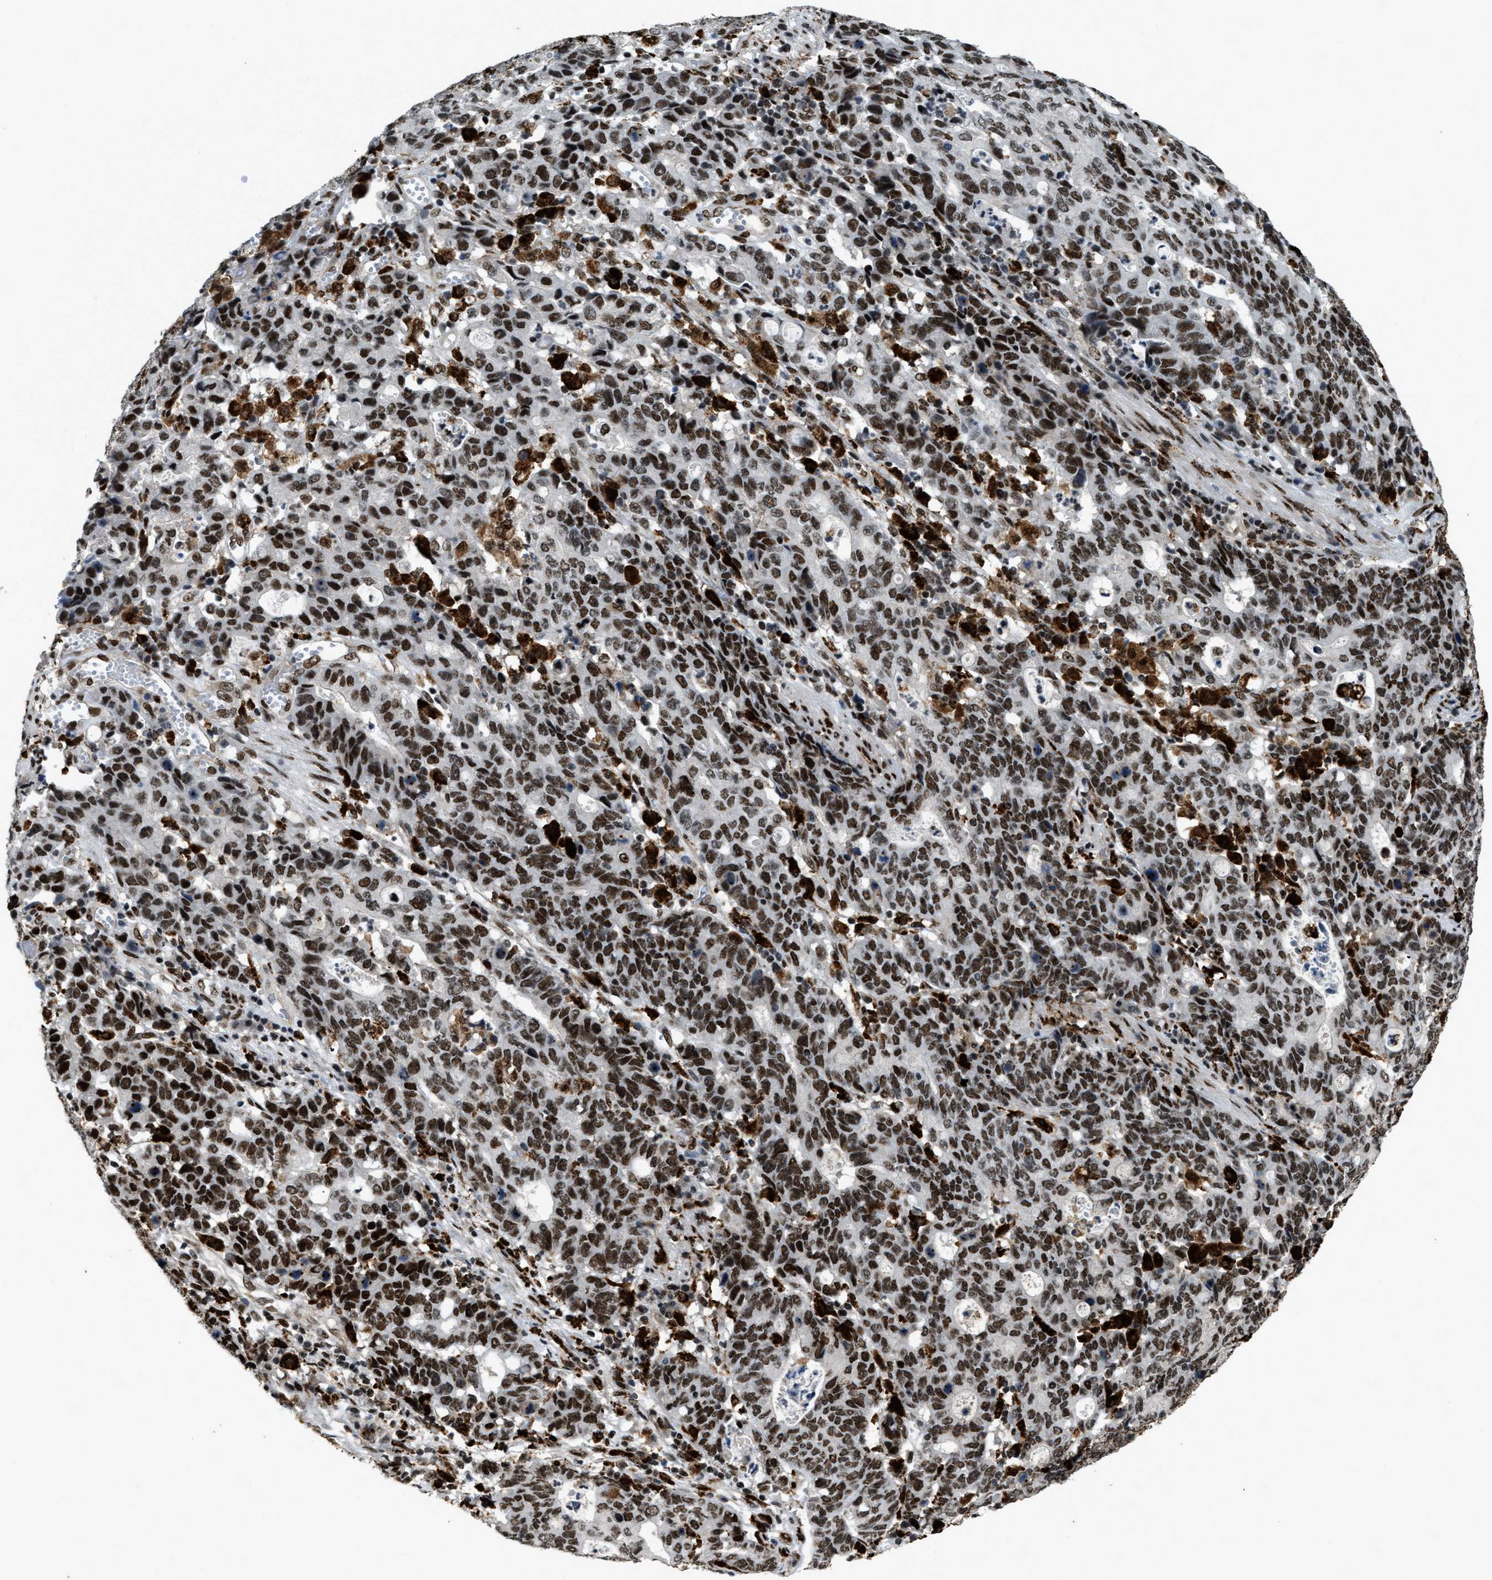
{"staining": {"intensity": "moderate", "quantity": ">75%", "location": "nuclear"}, "tissue": "stomach cancer", "cell_type": "Tumor cells", "image_type": "cancer", "snomed": [{"axis": "morphology", "description": "Adenocarcinoma, NOS"}, {"axis": "topography", "description": "Stomach, upper"}], "caption": "This photomicrograph shows immunohistochemistry staining of adenocarcinoma (stomach), with medium moderate nuclear positivity in about >75% of tumor cells.", "gene": "NUMA1", "patient": {"sex": "male", "age": 69}}